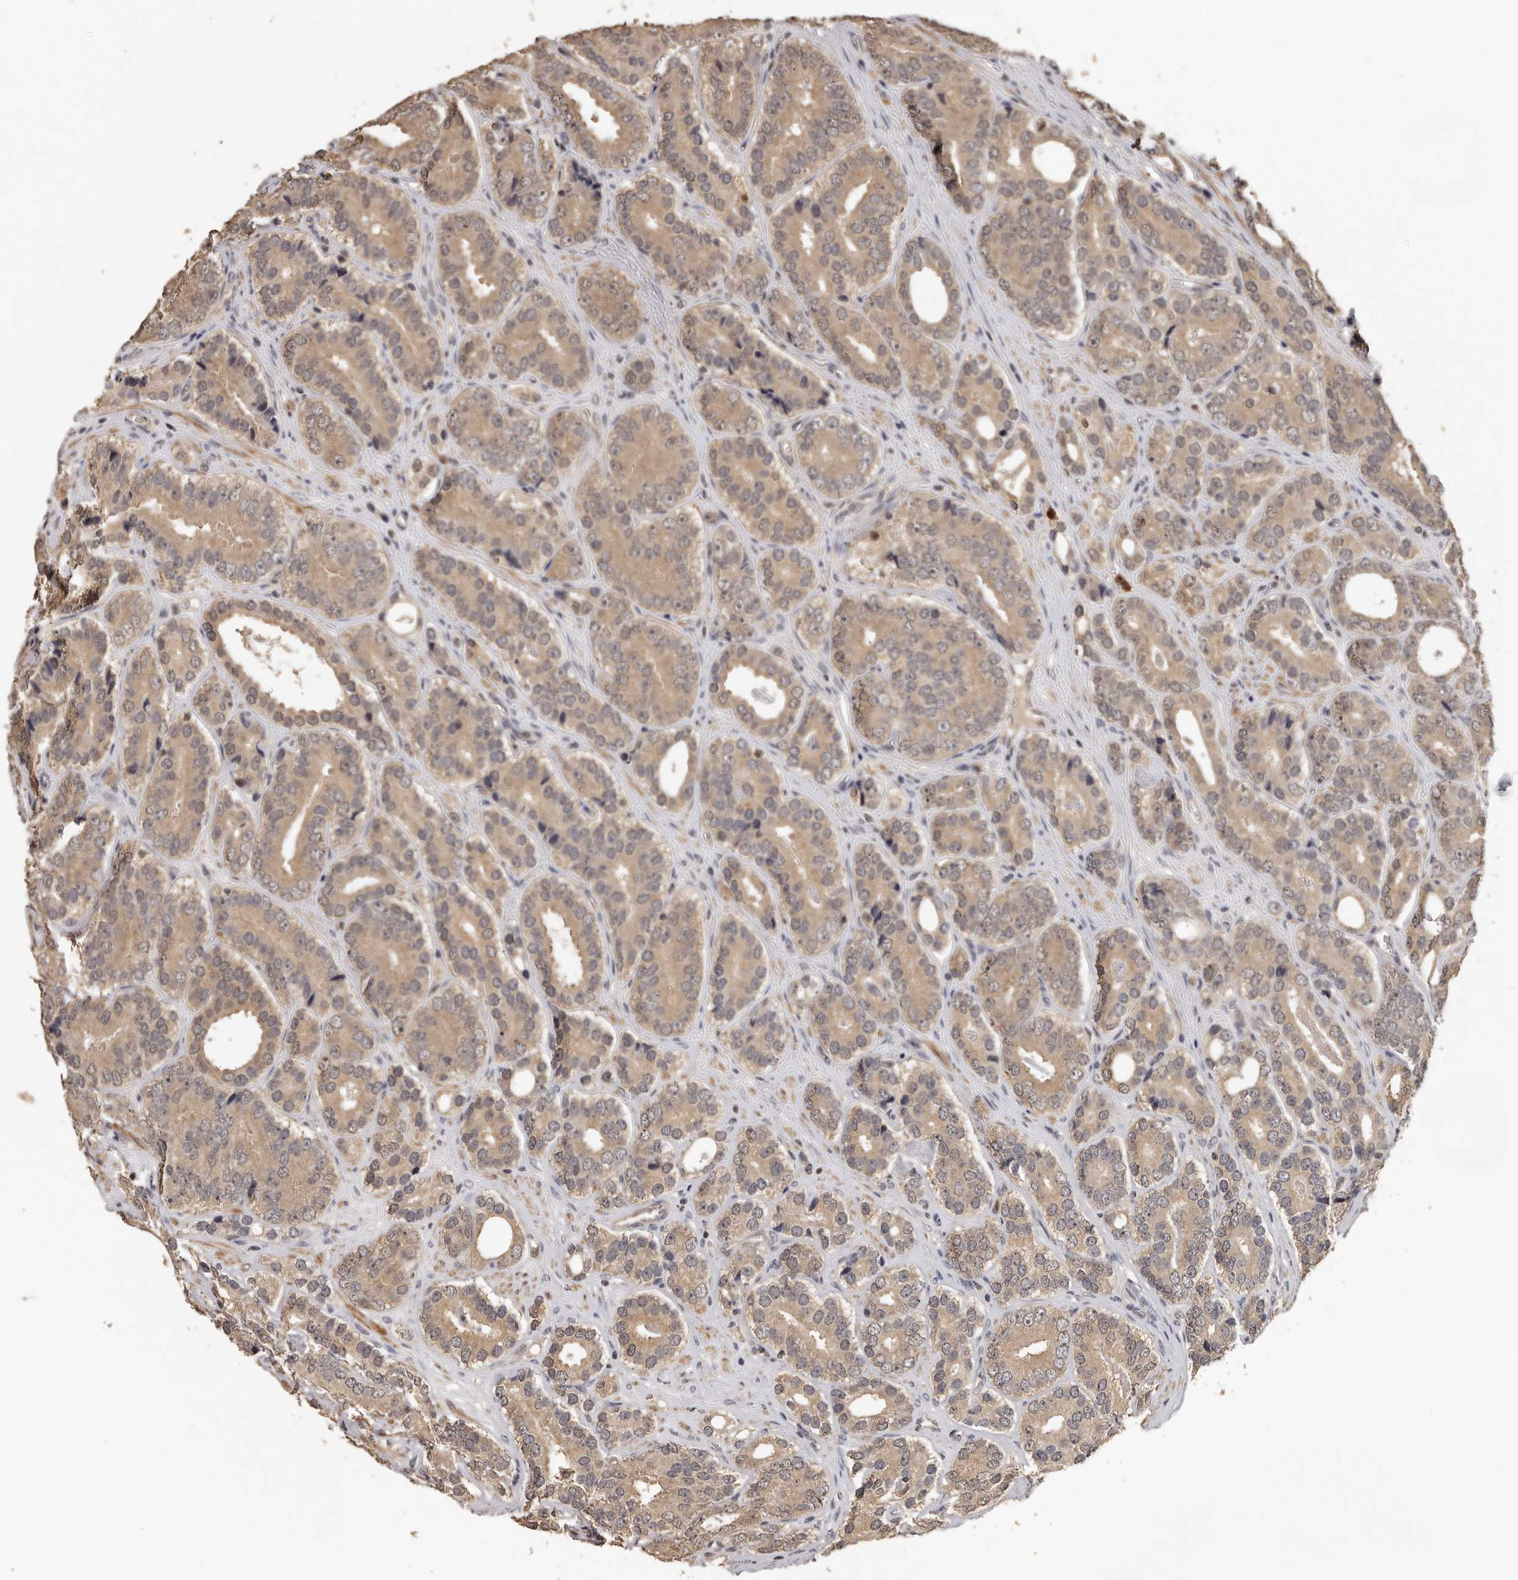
{"staining": {"intensity": "weak", "quantity": ">75%", "location": "cytoplasmic/membranous"}, "tissue": "prostate cancer", "cell_type": "Tumor cells", "image_type": "cancer", "snomed": [{"axis": "morphology", "description": "Adenocarcinoma, High grade"}, {"axis": "topography", "description": "Prostate"}], "caption": "This photomicrograph exhibits immunohistochemistry (IHC) staining of human prostate cancer, with low weak cytoplasmic/membranous staining in approximately >75% of tumor cells.", "gene": "KIF2B", "patient": {"sex": "male", "age": 56}}